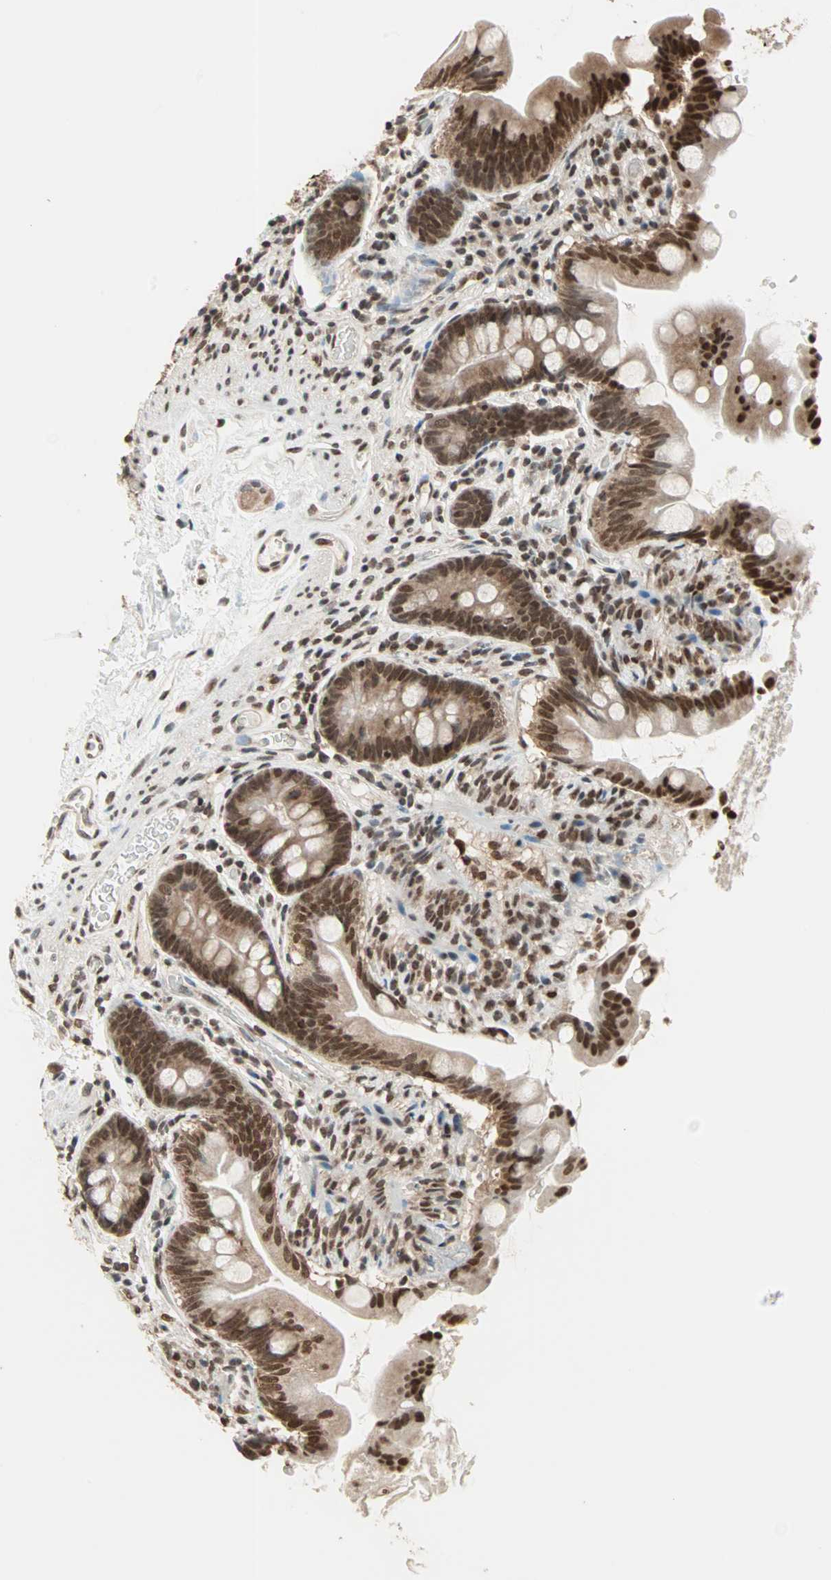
{"staining": {"intensity": "strong", "quantity": ">75%", "location": "nuclear"}, "tissue": "small intestine", "cell_type": "Glandular cells", "image_type": "normal", "snomed": [{"axis": "morphology", "description": "Normal tissue, NOS"}, {"axis": "topography", "description": "Small intestine"}], "caption": "Glandular cells reveal strong nuclear staining in approximately >75% of cells in unremarkable small intestine. (DAB IHC, brown staining for protein, blue staining for nuclei).", "gene": "DAZAP1", "patient": {"sex": "female", "age": 56}}